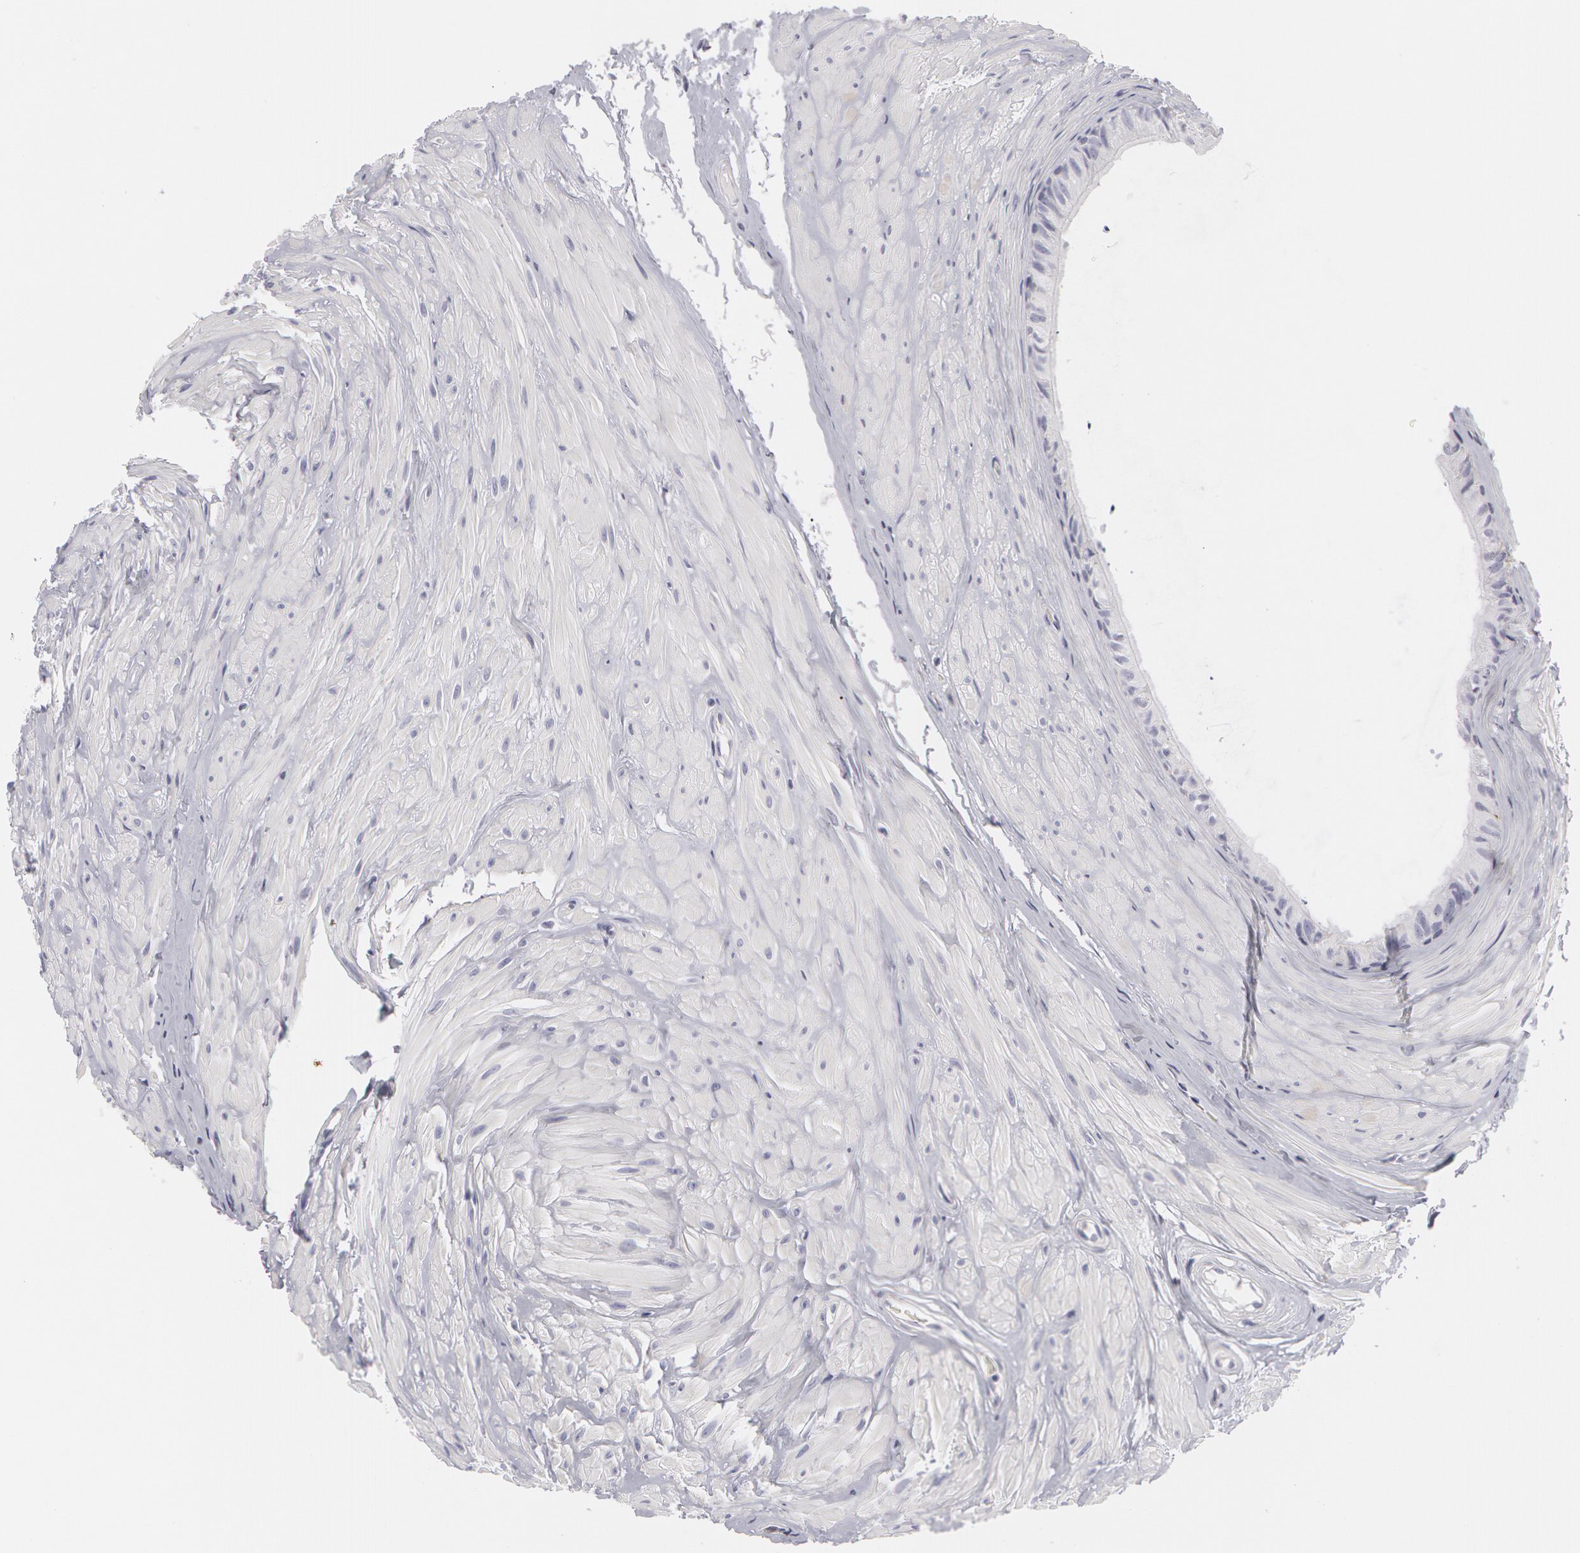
{"staining": {"intensity": "weak", "quantity": "<25%", "location": "cytoplasmic/membranous"}, "tissue": "epididymis", "cell_type": "Glandular cells", "image_type": "normal", "snomed": [{"axis": "morphology", "description": "Normal tissue, NOS"}, {"axis": "topography", "description": "Epididymis"}], "caption": "High magnification brightfield microscopy of unremarkable epididymis stained with DAB (3,3'-diaminobenzidine) (brown) and counterstained with hematoxylin (blue): glandular cells show no significant expression. Brightfield microscopy of IHC stained with DAB (brown) and hematoxylin (blue), captured at high magnification.", "gene": "CAT", "patient": {"sex": "male", "age": 52}}